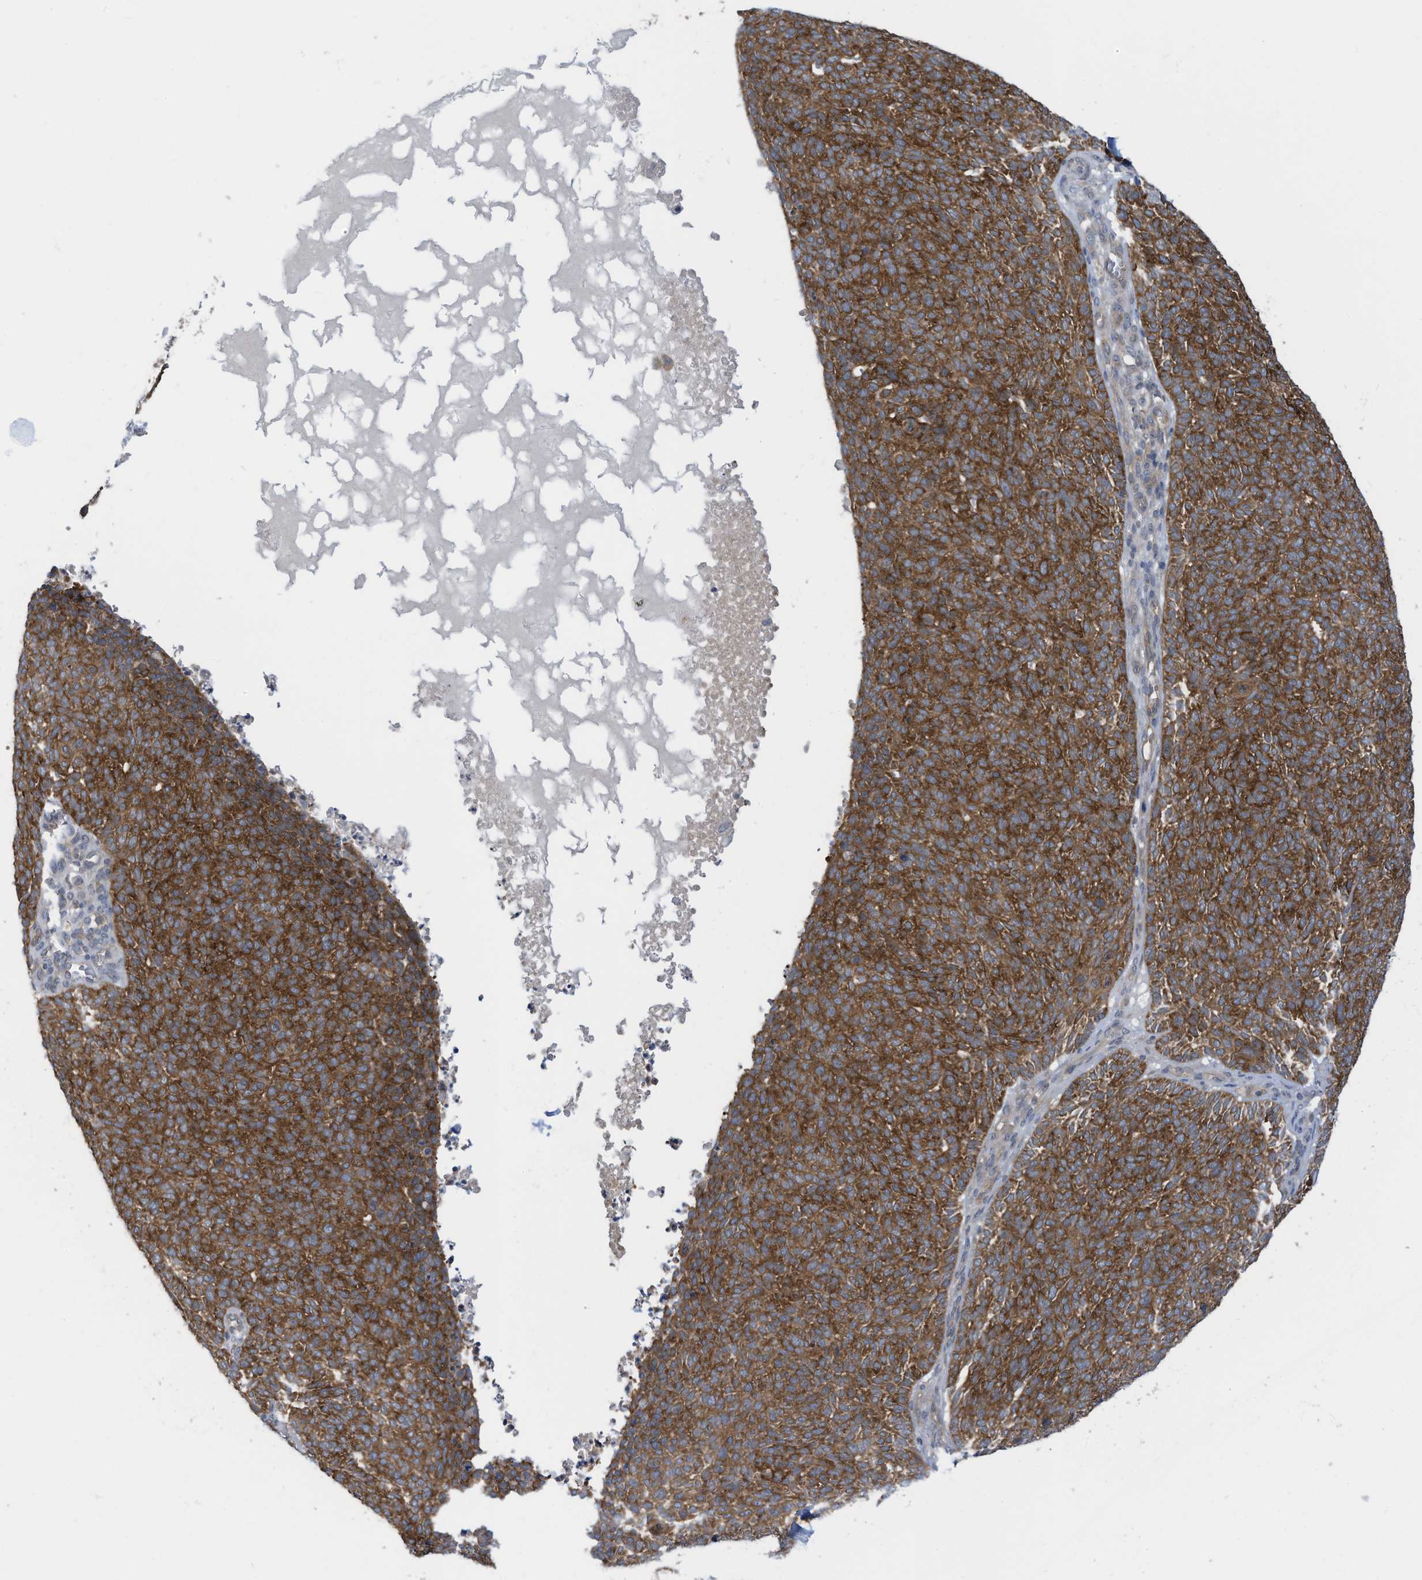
{"staining": {"intensity": "strong", "quantity": ">75%", "location": "cytoplasmic/membranous"}, "tissue": "skin cancer", "cell_type": "Tumor cells", "image_type": "cancer", "snomed": [{"axis": "morphology", "description": "Squamous cell carcinoma, NOS"}, {"axis": "topography", "description": "Skin"}], "caption": "Squamous cell carcinoma (skin) was stained to show a protein in brown. There is high levels of strong cytoplasmic/membranous staining in about >75% of tumor cells.", "gene": "REPS1", "patient": {"sex": "female", "age": 90}}